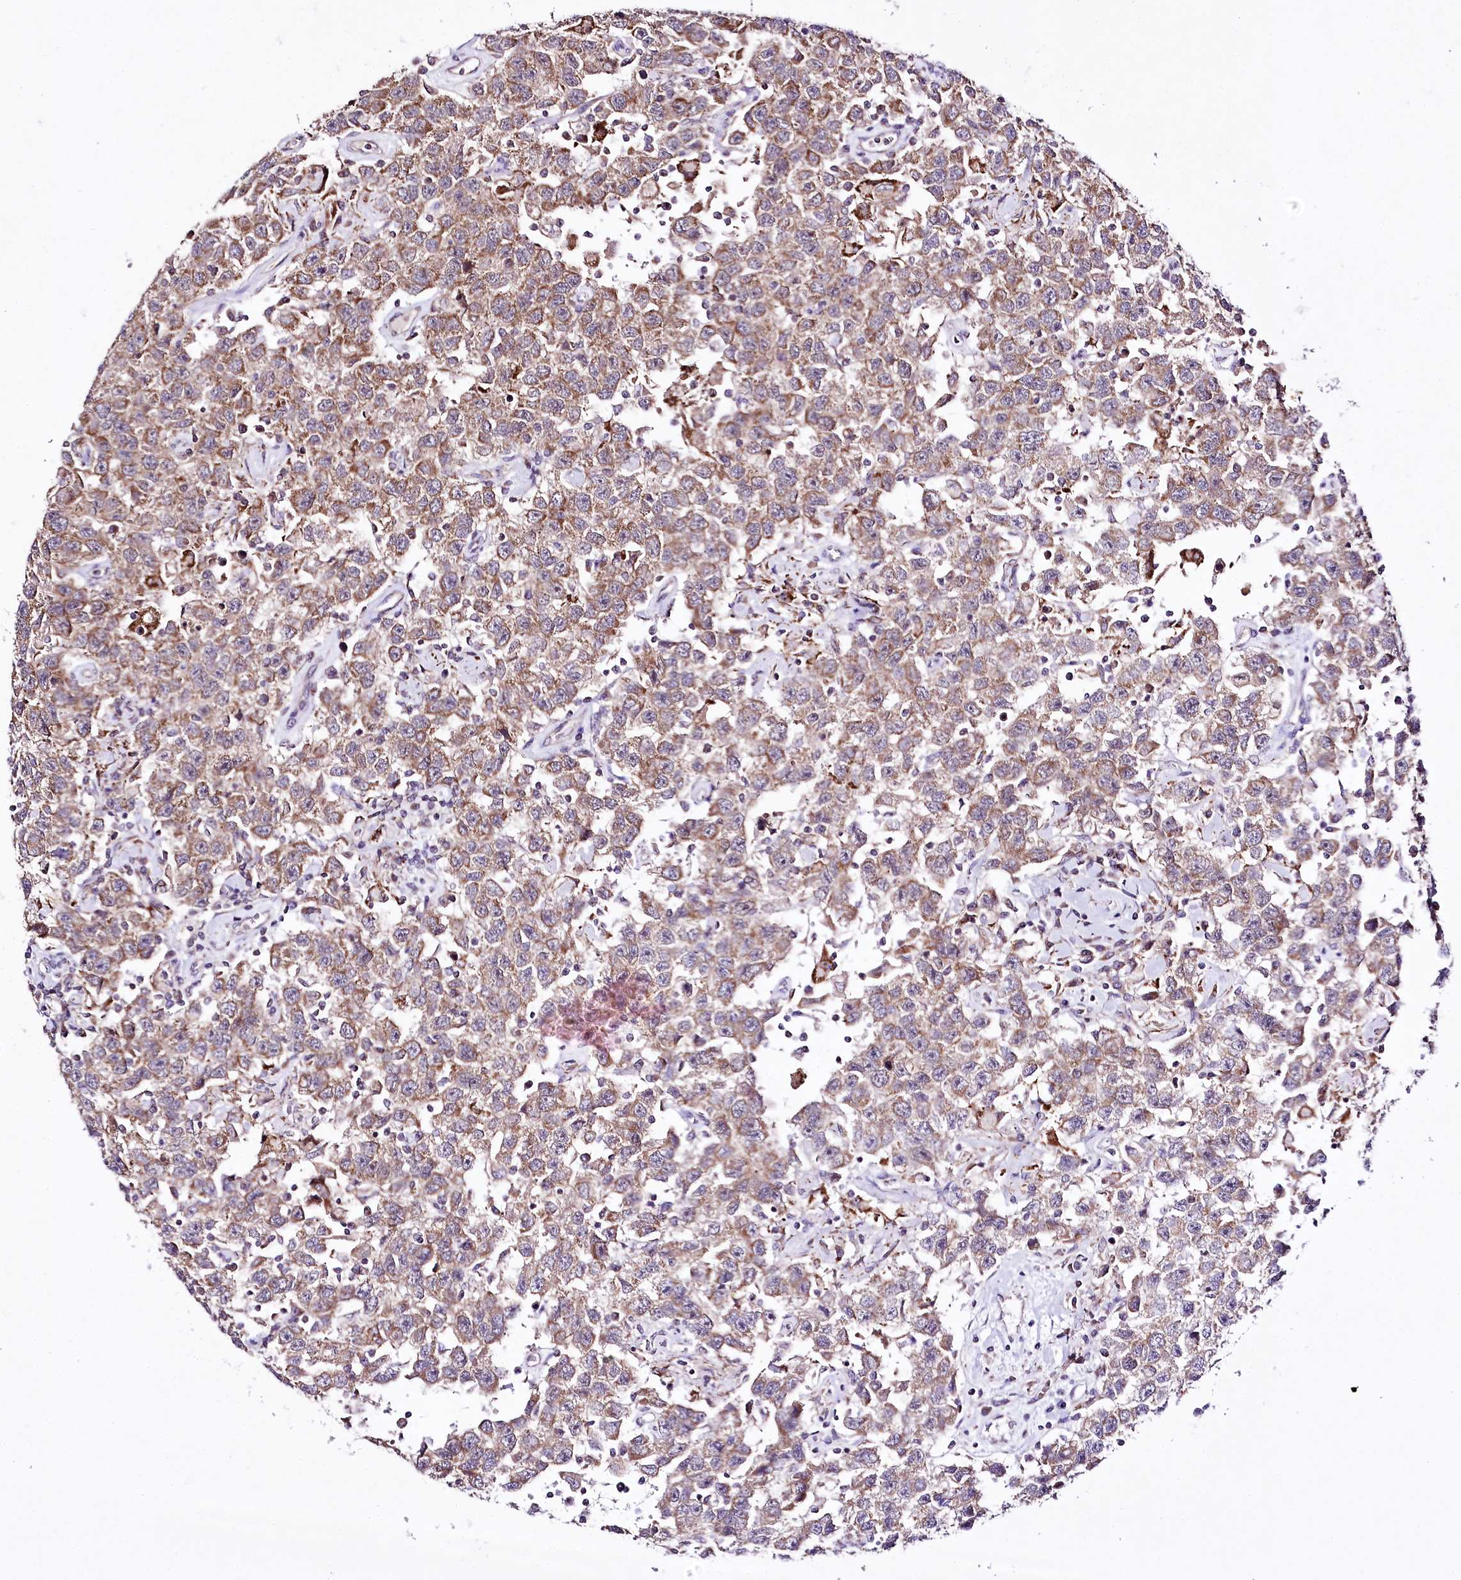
{"staining": {"intensity": "moderate", "quantity": ">75%", "location": "cytoplasmic/membranous"}, "tissue": "testis cancer", "cell_type": "Tumor cells", "image_type": "cancer", "snomed": [{"axis": "morphology", "description": "Seminoma, NOS"}, {"axis": "topography", "description": "Testis"}], "caption": "The photomicrograph demonstrates immunohistochemical staining of testis seminoma. There is moderate cytoplasmic/membranous expression is seen in about >75% of tumor cells.", "gene": "ATE1", "patient": {"sex": "male", "age": 41}}